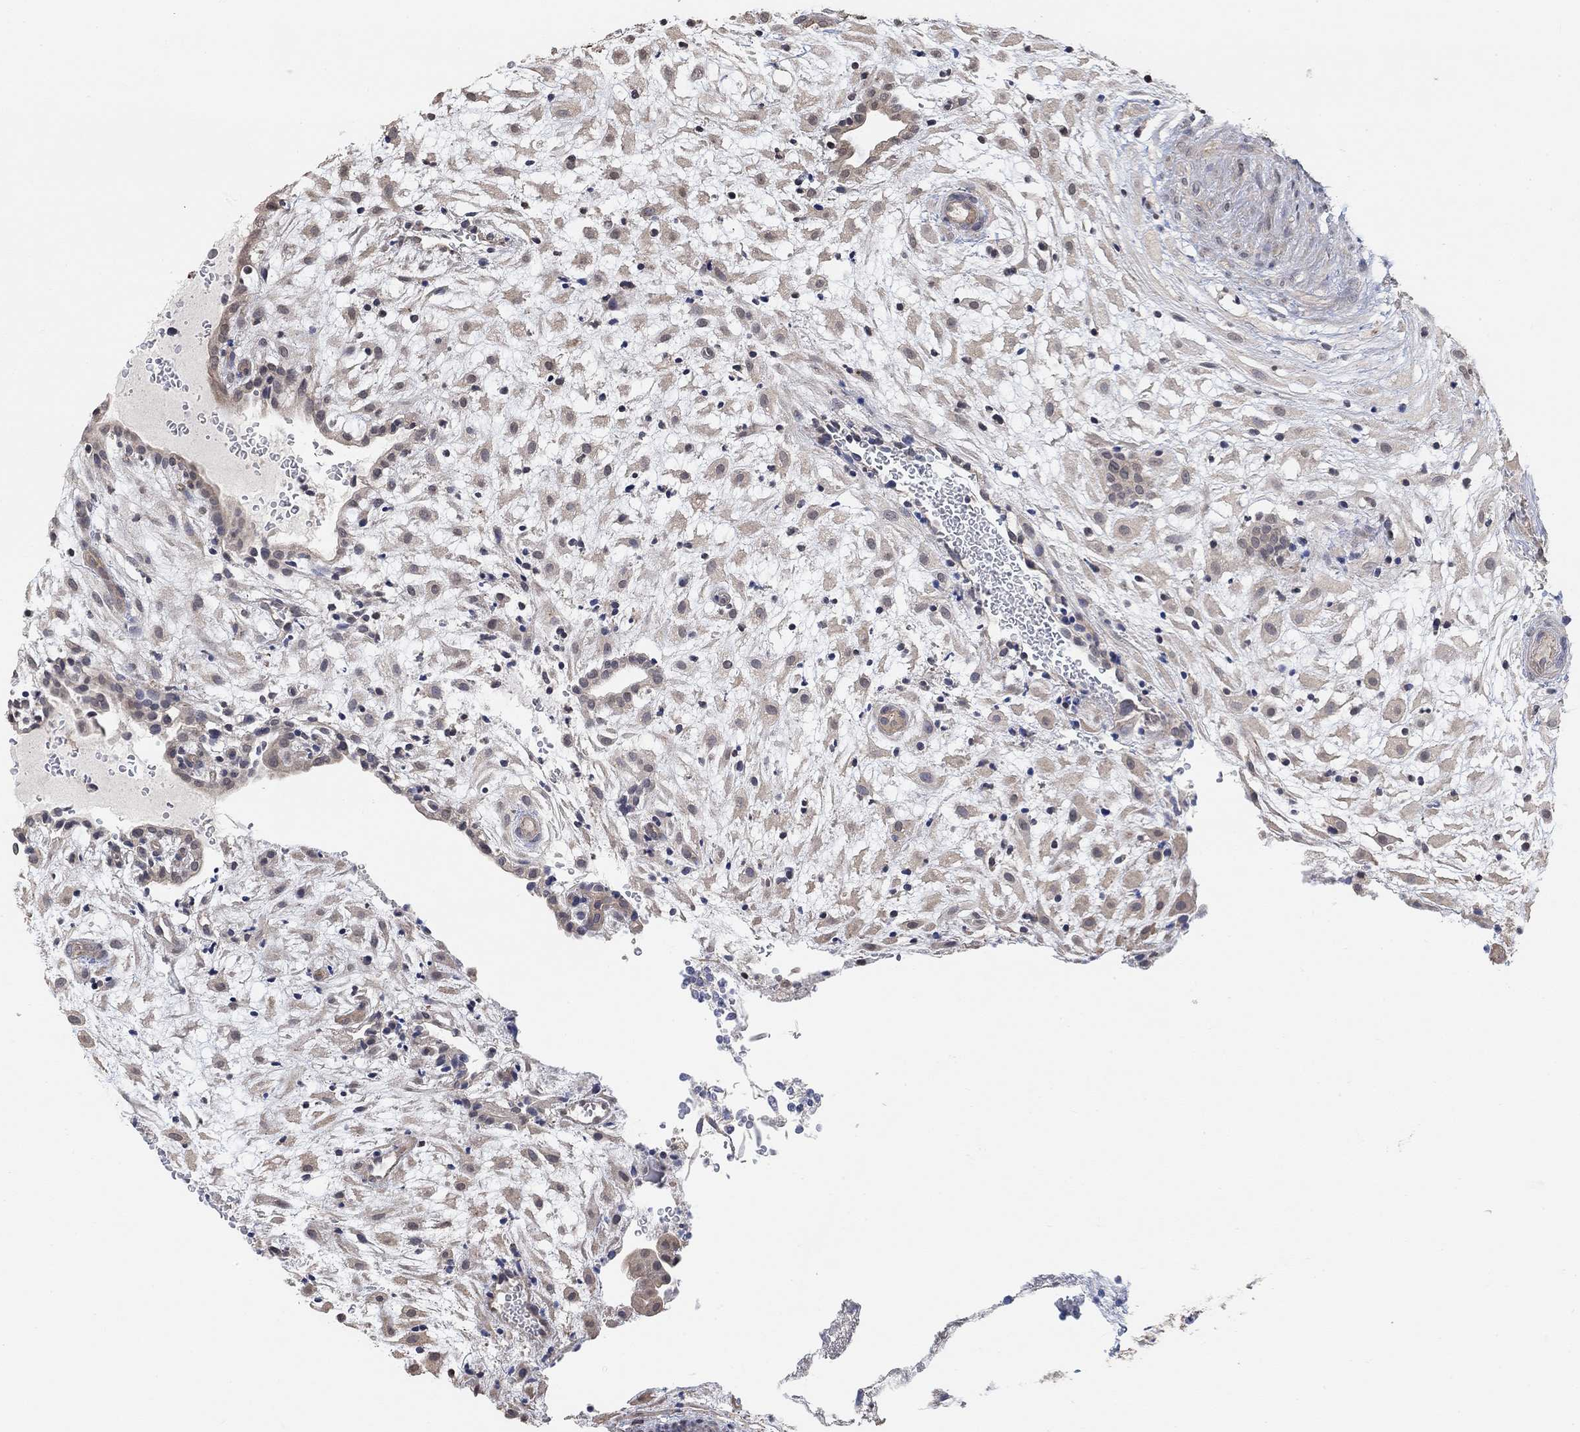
{"staining": {"intensity": "weak", "quantity": "<25%", "location": "cytoplasmic/membranous"}, "tissue": "placenta", "cell_type": "Decidual cells", "image_type": "normal", "snomed": [{"axis": "morphology", "description": "Normal tissue, NOS"}, {"axis": "topography", "description": "Placenta"}], "caption": "DAB (3,3'-diaminobenzidine) immunohistochemical staining of normal human placenta exhibits no significant positivity in decidual cells.", "gene": "UNC5B", "patient": {"sex": "female", "age": 24}}